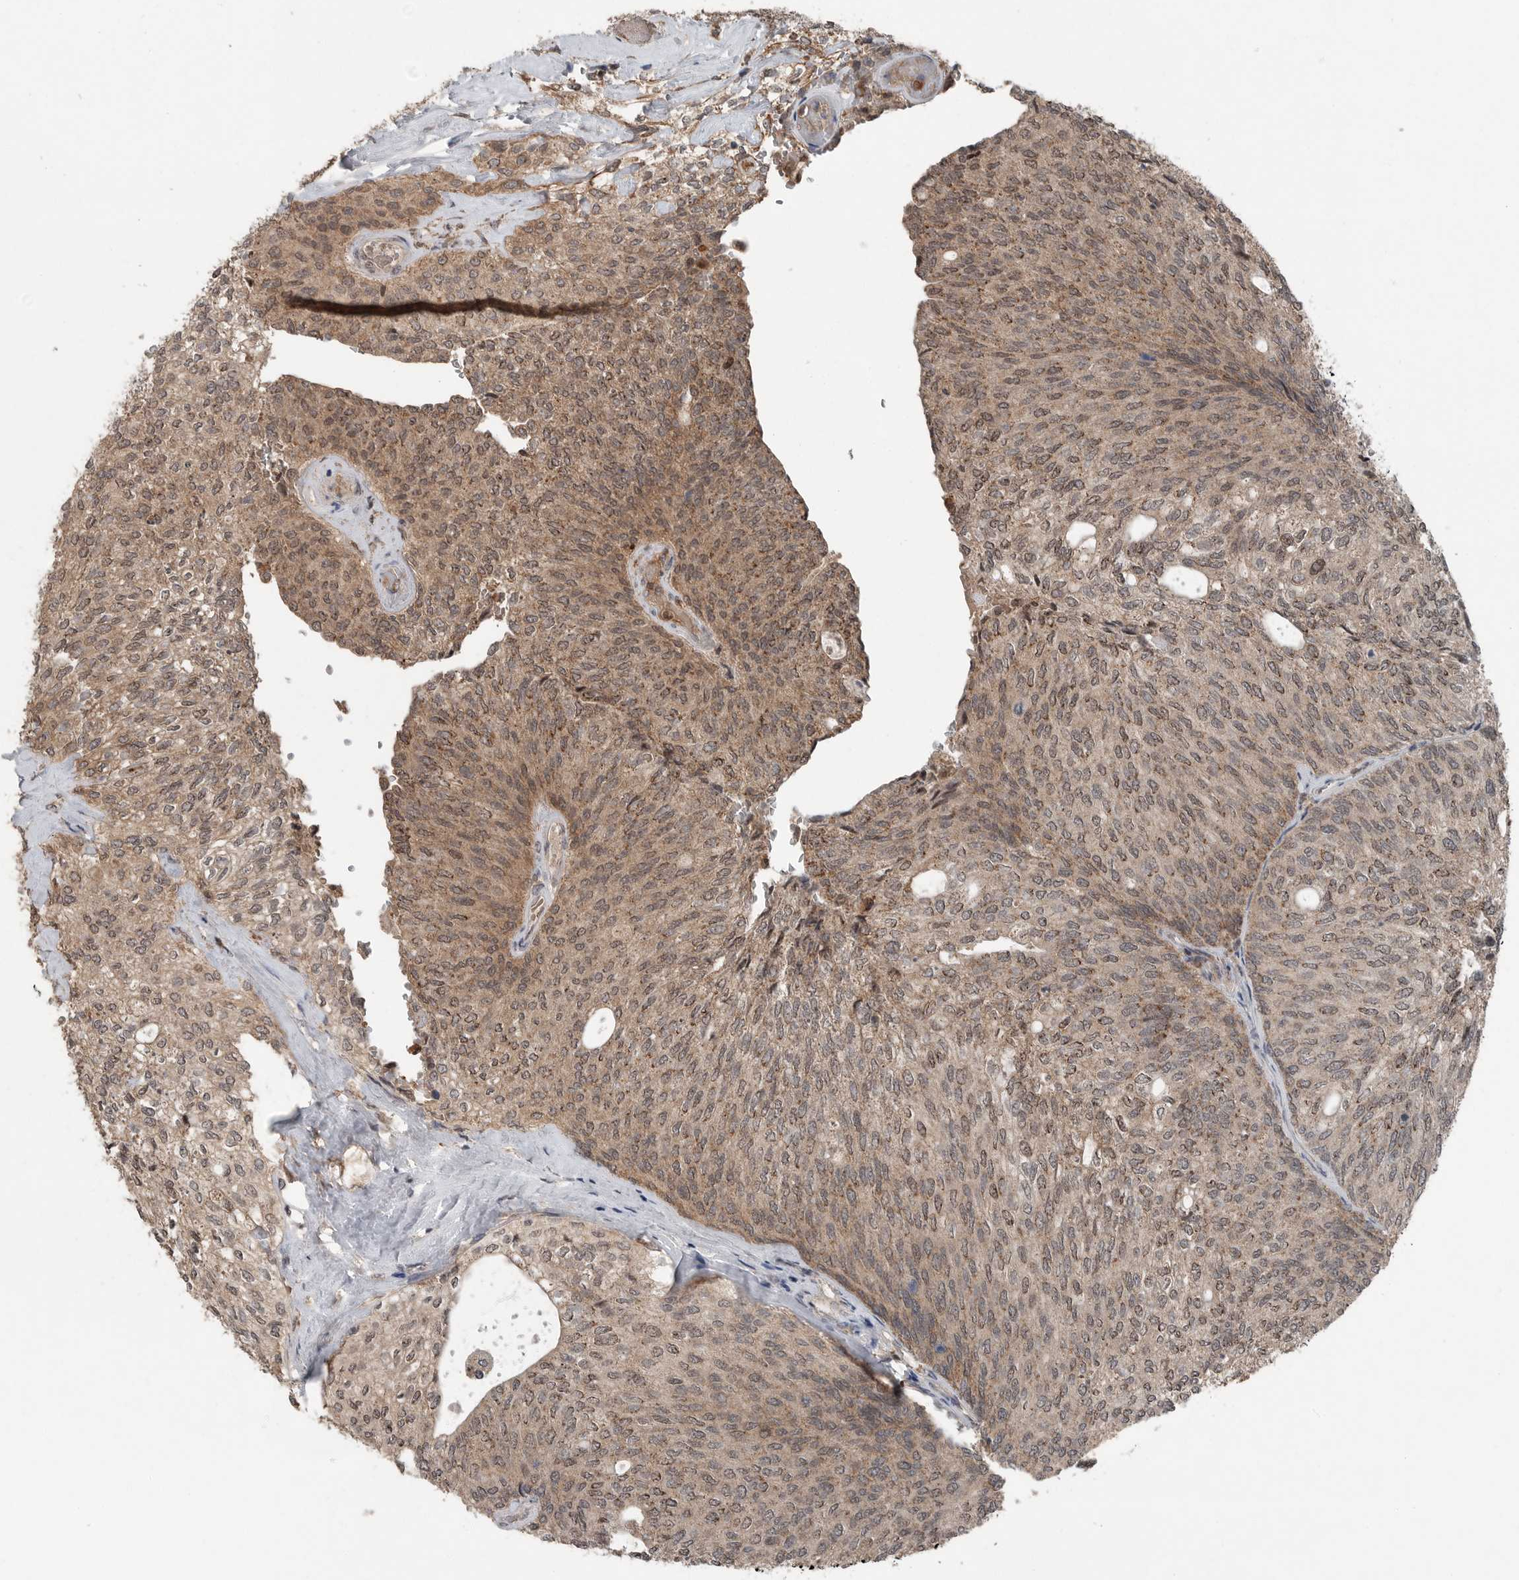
{"staining": {"intensity": "weak", "quantity": ">75%", "location": "cytoplasmic/membranous"}, "tissue": "urothelial cancer", "cell_type": "Tumor cells", "image_type": "cancer", "snomed": [{"axis": "morphology", "description": "Urothelial carcinoma, Low grade"}, {"axis": "topography", "description": "Urinary bladder"}], "caption": "A high-resolution histopathology image shows IHC staining of urothelial cancer, which exhibits weak cytoplasmic/membranous positivity in approximately >75% of tumor cells. Using DAB (brown) and hematoxylin (blue) stains, captured at high magnification using brightfield microscopy.", "gene": "SCP2", "patient": {"sex": "female", "age": 79}}